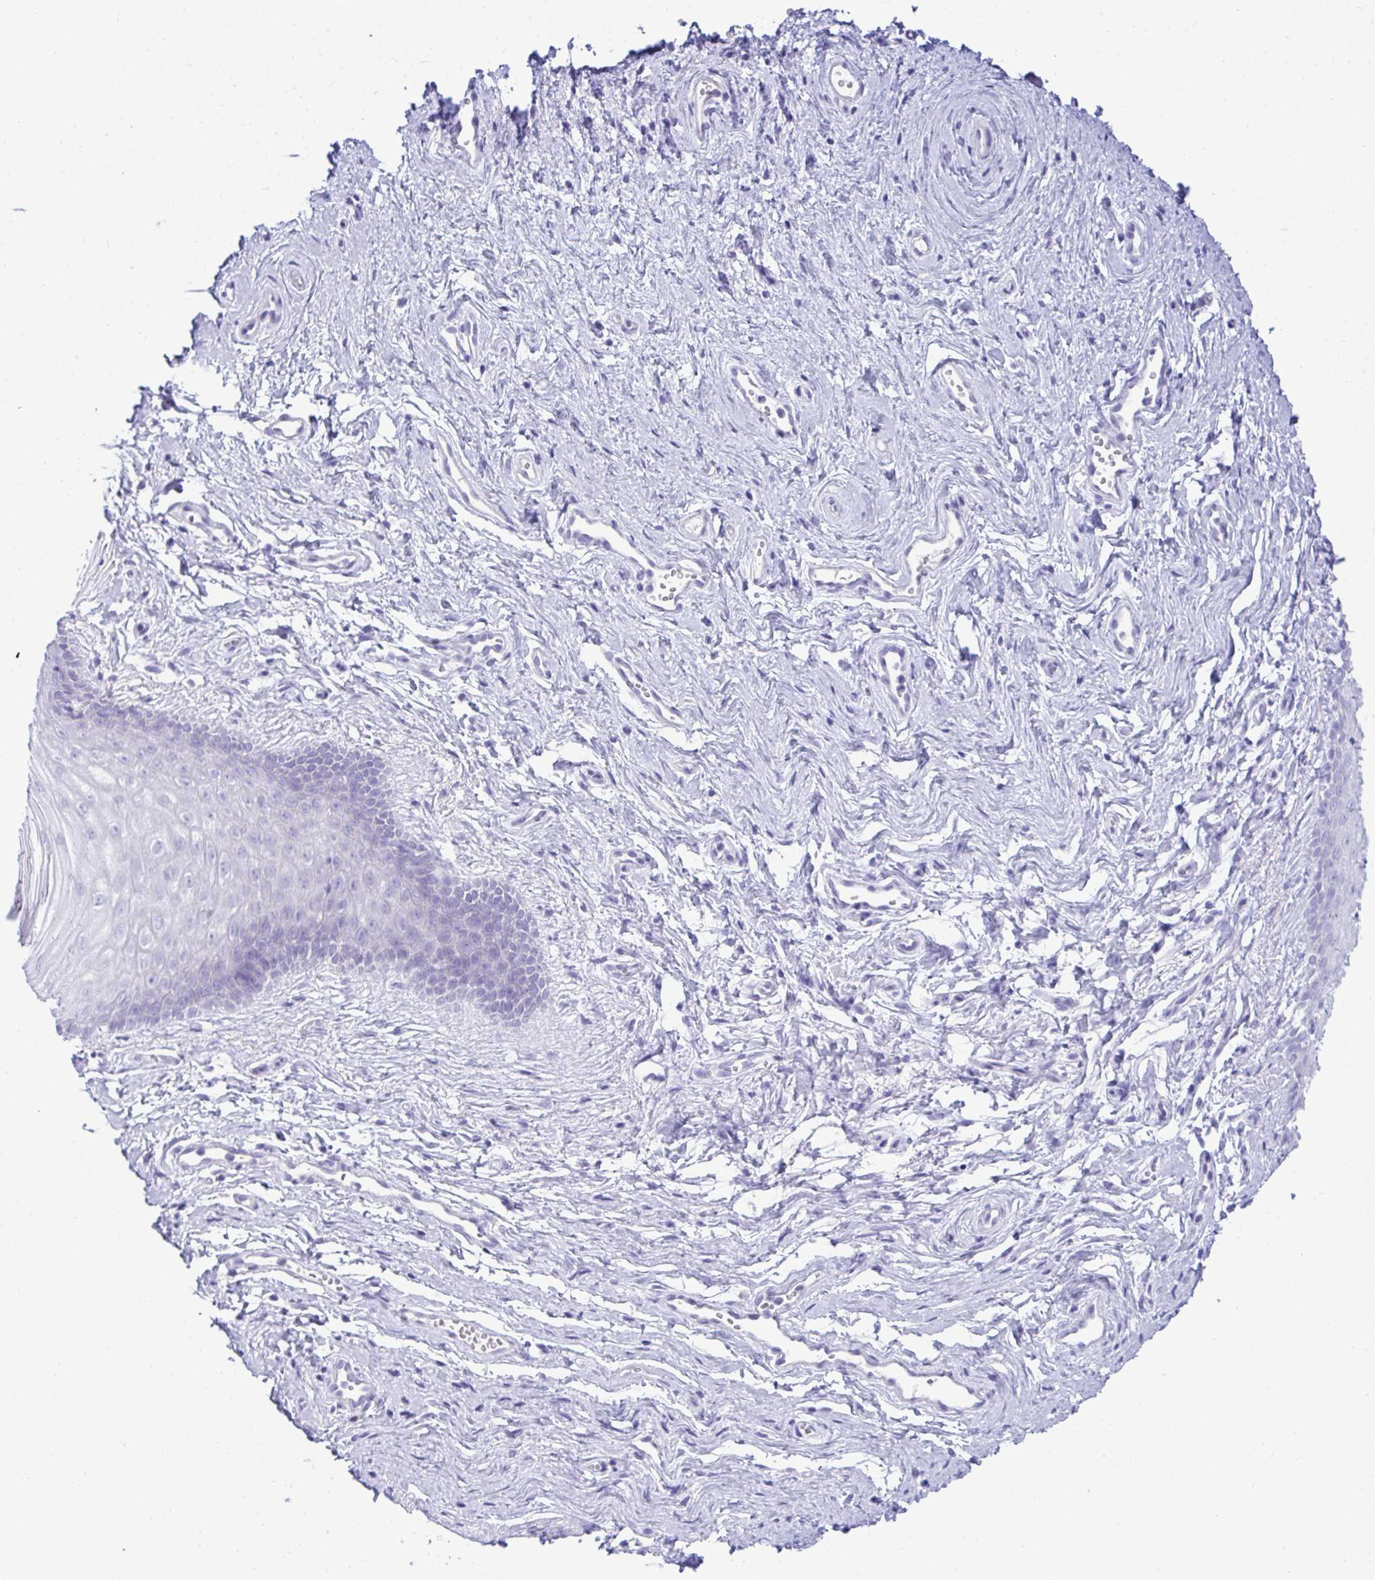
{"staining": {"intensity": "negative", "quantity": "none", "location": "none"}, "tissue": "vagina", "cell_type": "Squamous epithelial cells", "image_type": "normal", "snomed": [{"axis": "morphology", "description": "Normal tissue, NOS"}, {"axis": "topography", "description": "Vagina"}], "caption": "The micrograph demonstrates no significant staining in squamous epithelial cells of vagina.", "gene": "PGM2L1", "patient": {"sex": "female", "age": 38}}